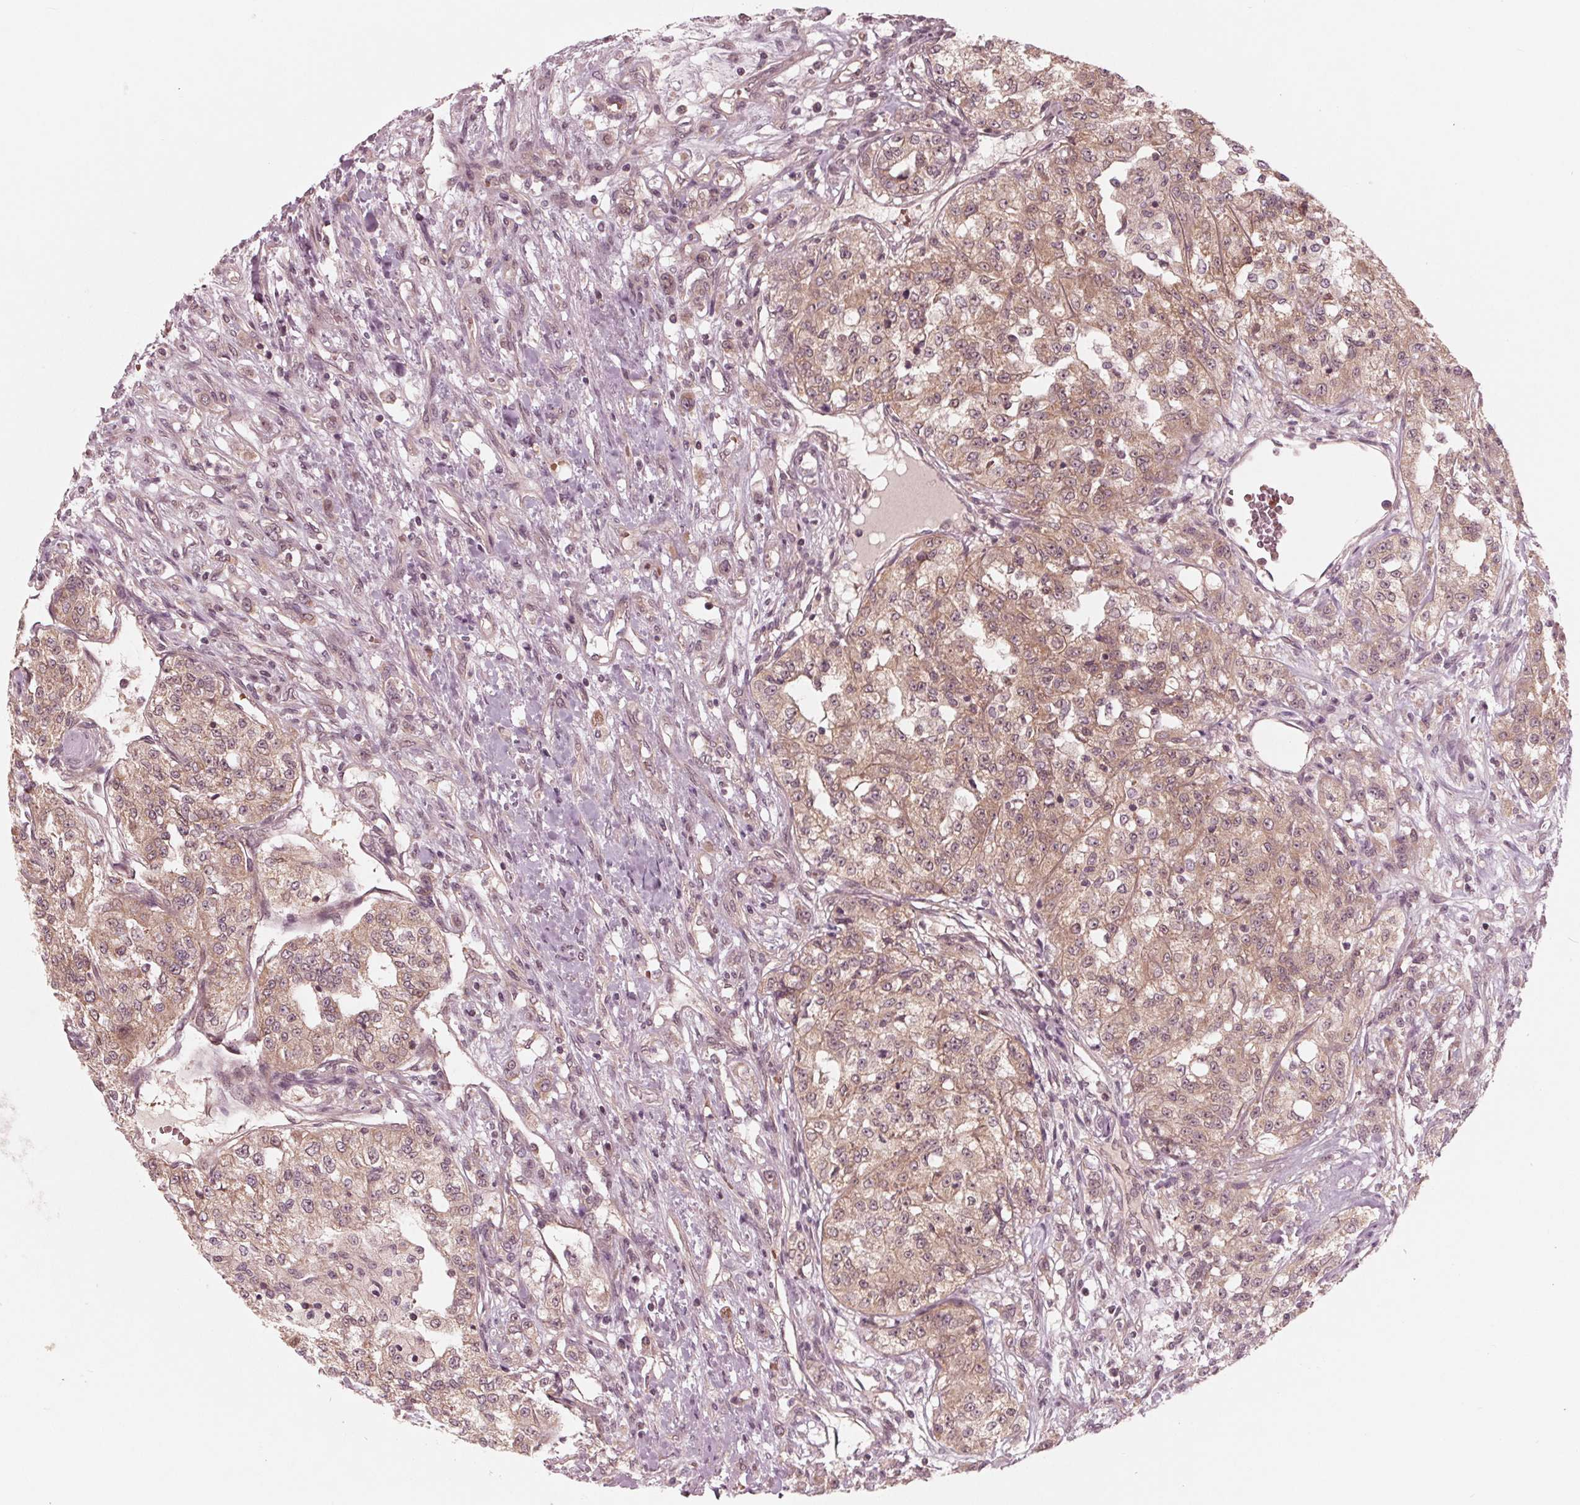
{"staining": {"intensity": "weak", "quantity": ">75%", "location": "cytoplasmic/membranous"}, "tissue": "renal cancer", "cell_type": "Tumor cells", "image_type": "cancer", "snomed": [{"axis": "morphology", "description": "Adenocarcinoma, NOS"}, {"axis": "topography", "description": "Kidney"}], "caption": "Renal adenocarcinoma stained for a protein shows weak cytoplasmic/membranous positivity in tumor cells.", "gene": "UBALD1", "patient": {"sex": "female", "age": 63}}